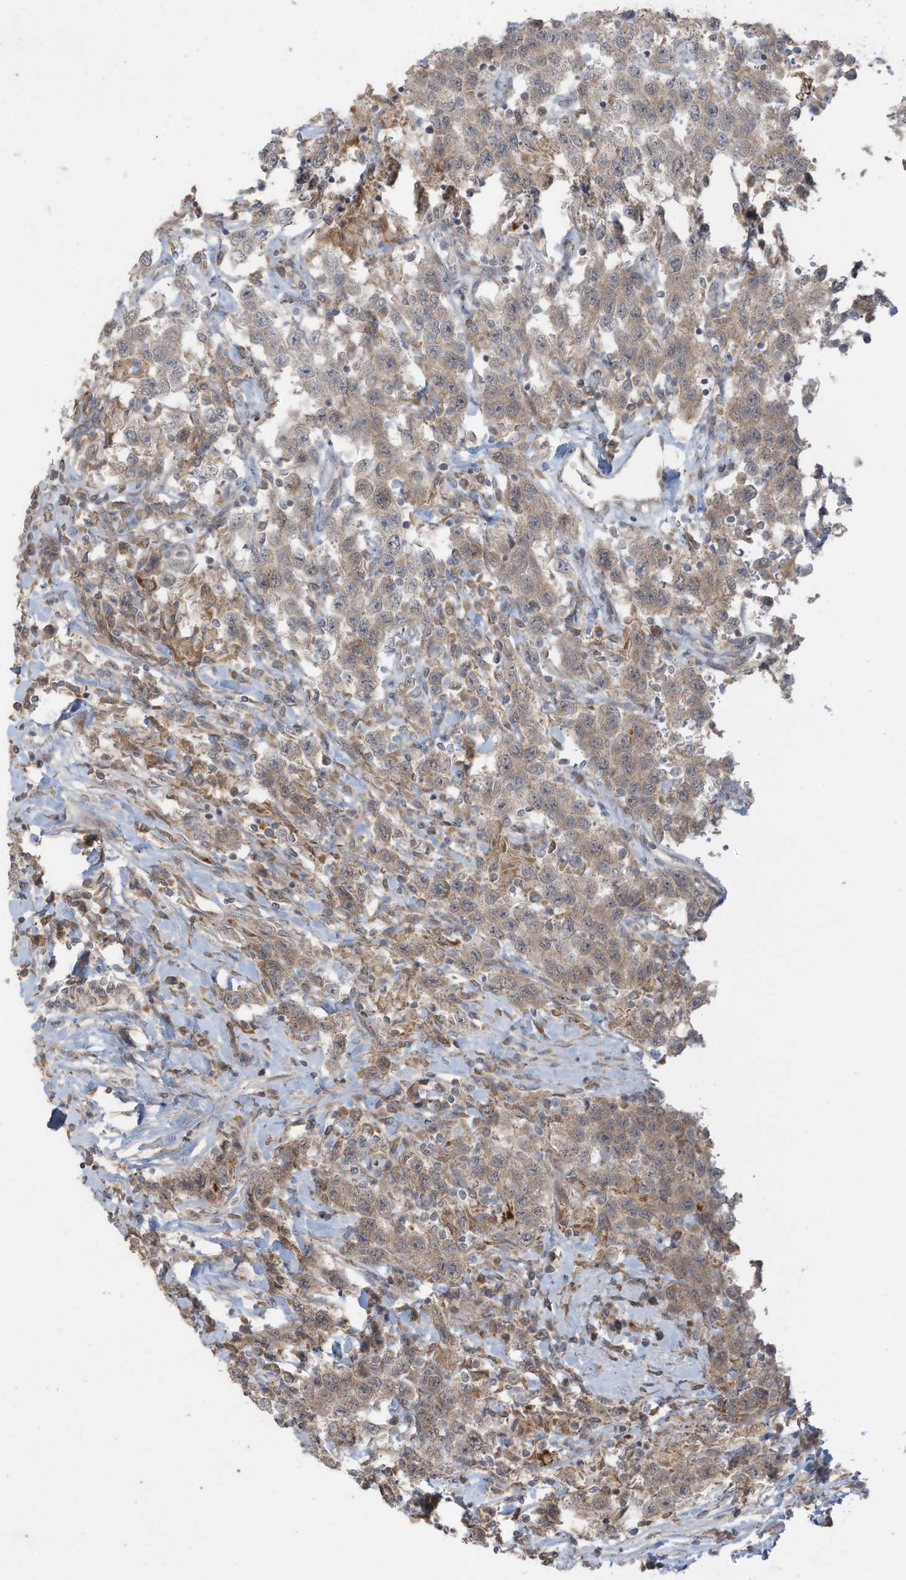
{"staining": {"intensity": "weak", "quantity": "25%-75%", "location": "cytoplasmic/membranous"}, "tissue": "testis cancer", "cell_type": "Tumor cells", "image_type": "cancer", "snomed": [{"axis": "morphology", "description": "Seminoma, NOS"}, {"axis": "topography", "description": "Testis"}], "caption": "Immunohistochemistry histopathology image of human testis cancer (seminoma) stained for a protein (brown), which reveals low levels of weak cytoplasmic/membranous positivity in about 25%-75% of tumor cells.", "gene": "MAGIX", "patient": {"sex": "male", "age": 41}}